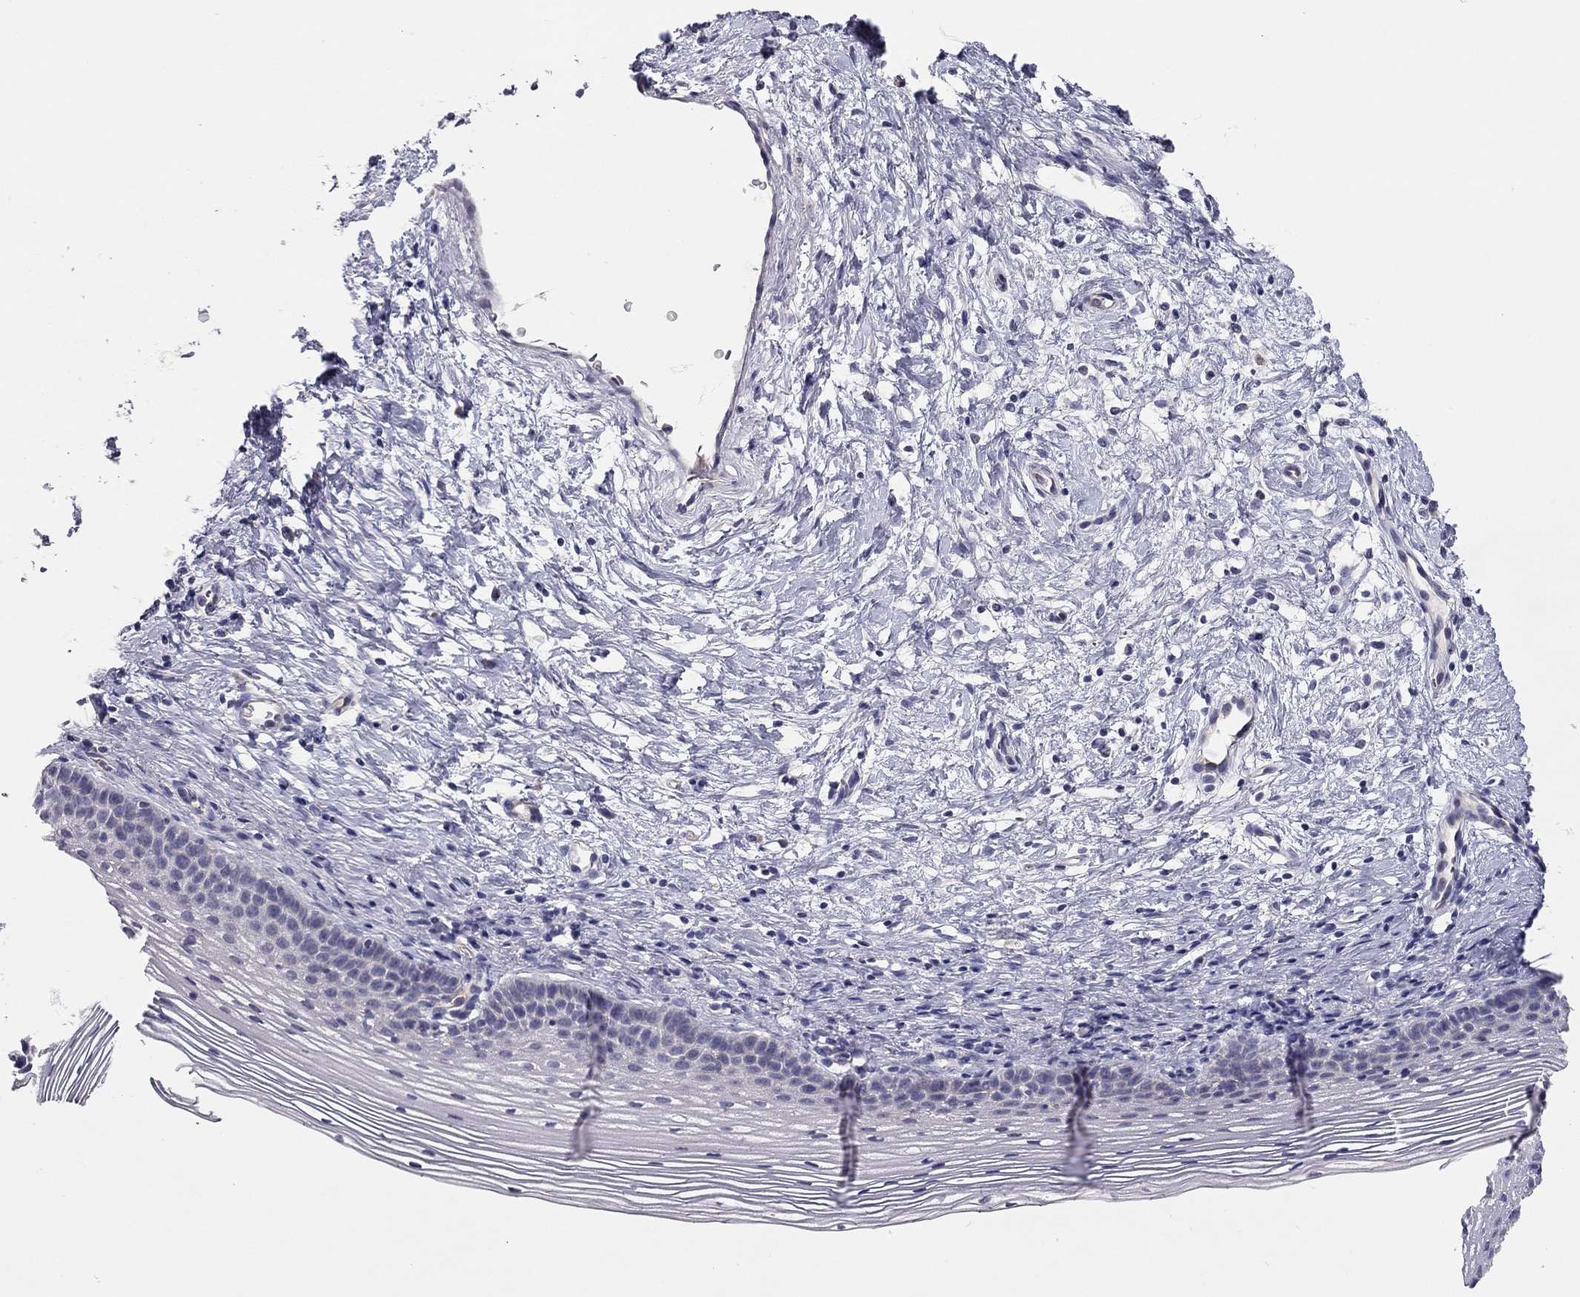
{"staining": {"intensity": "negative", "quantity": "none", "location": "none"}, "tissue": "cervix", "cell_type": "Glandular cells", "image_type": "normal", "snomed": [{"axis": "morphology", "description": "Normal tissue, NOS"}, {"axis": "topography", "description": "Cervix"}], "caption": "This is an IHC photomicrograph of normal cervix. There is no staining in glandular cells.", "gene": "SCARB1", "patient": {"sex": "female", "age": 39}}